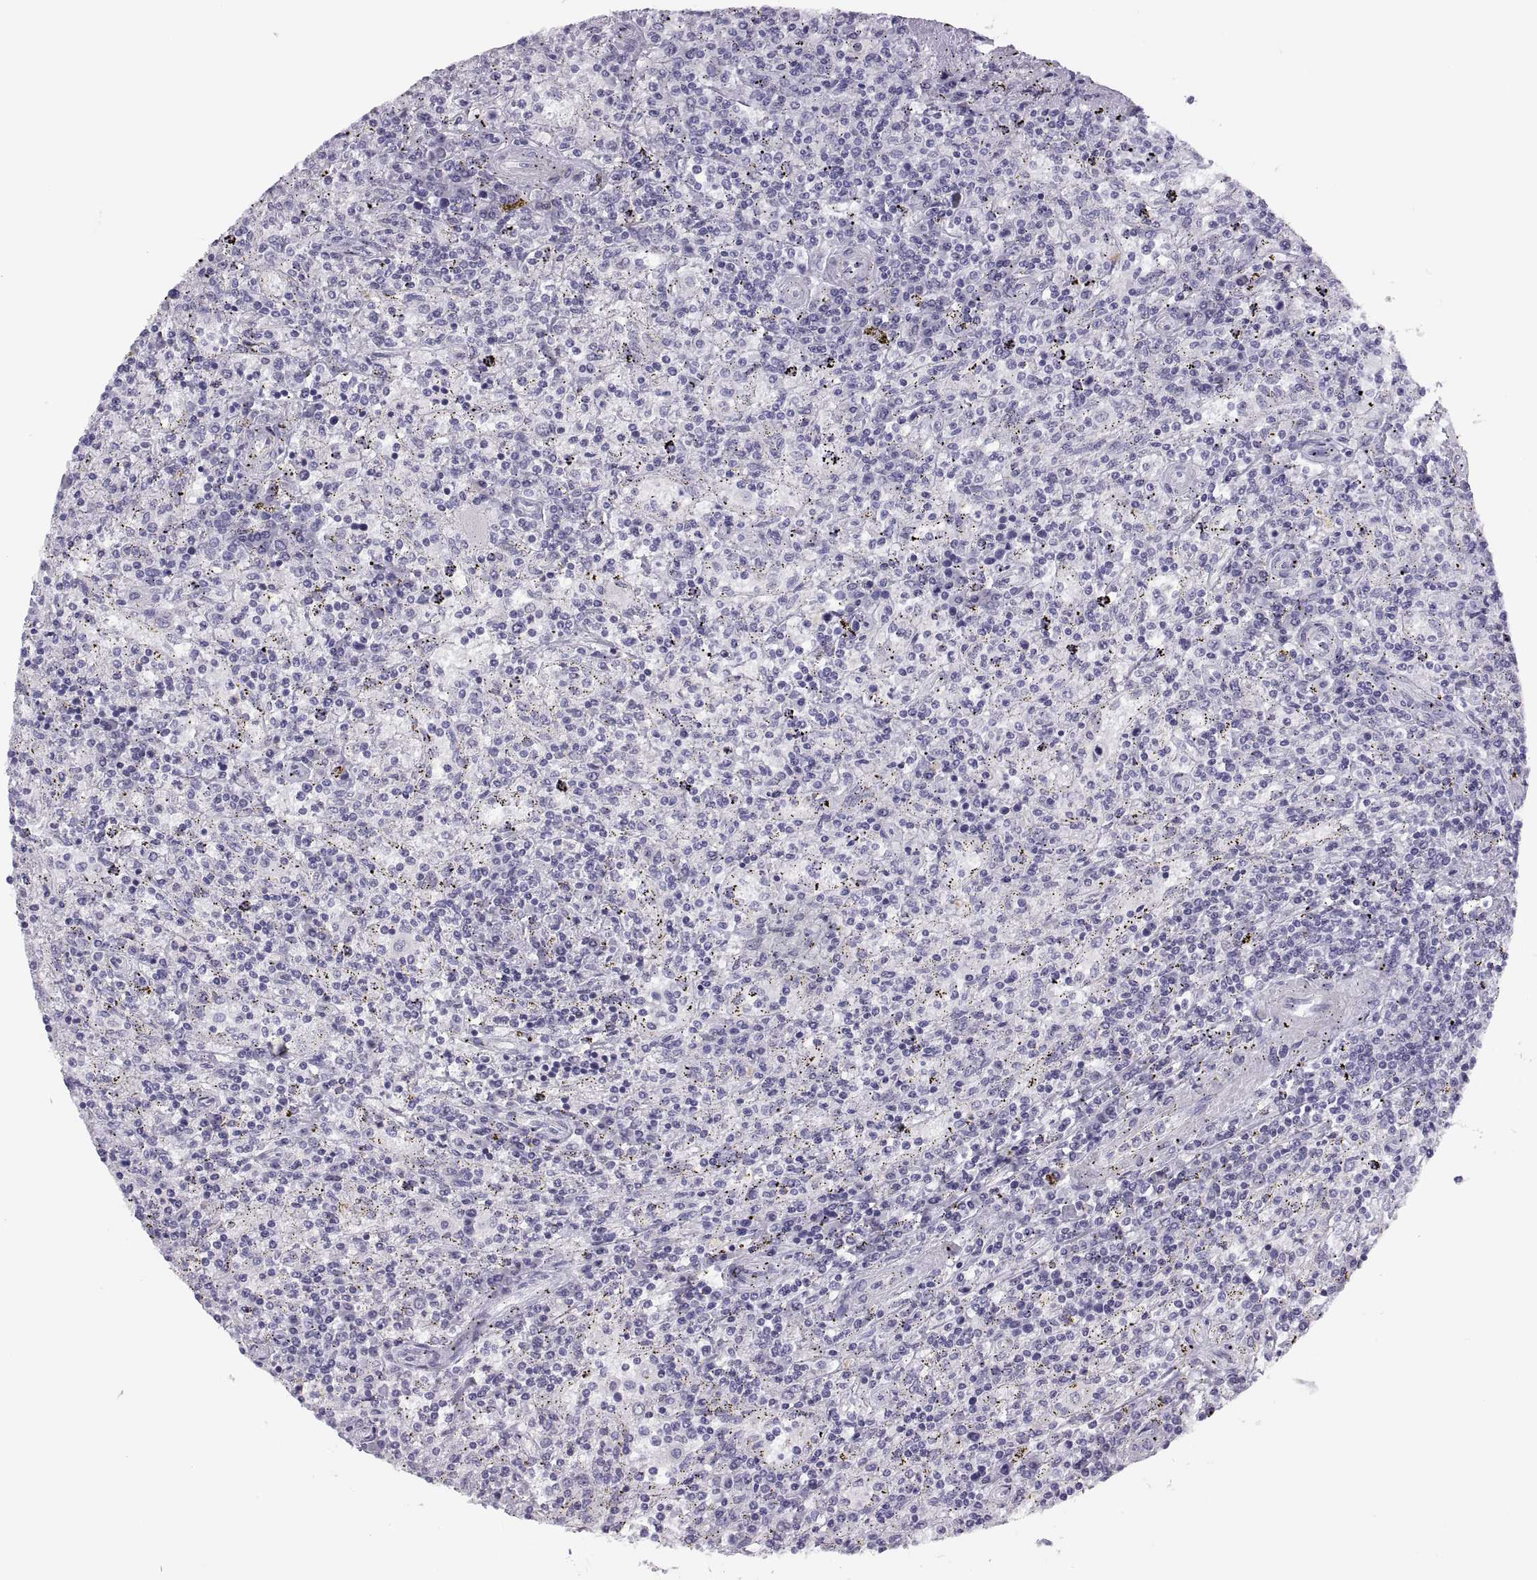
{"staining": {"intensity": "negative", "quantity": "none", "location": "none"}, "tissue": "lymphoma", "cell_type": "Tumor cells", "image_type": "cancer", "snomed": [{"axis": "morphology", "description": "Malignant lymphoma, non-Hodgkin's type, Low grade"}, {"axis": "topography", "description": "Spleen"}], "caption": "DAB immunohistochemical staining of malignant lymphoma, non-Hodgkin's type (low-grade) demonstrates no significant staining in tumor cells. Nuclei are stained in blue.", "gene": "C3orf22", "patient": {"sex": "male", "age": 62}}